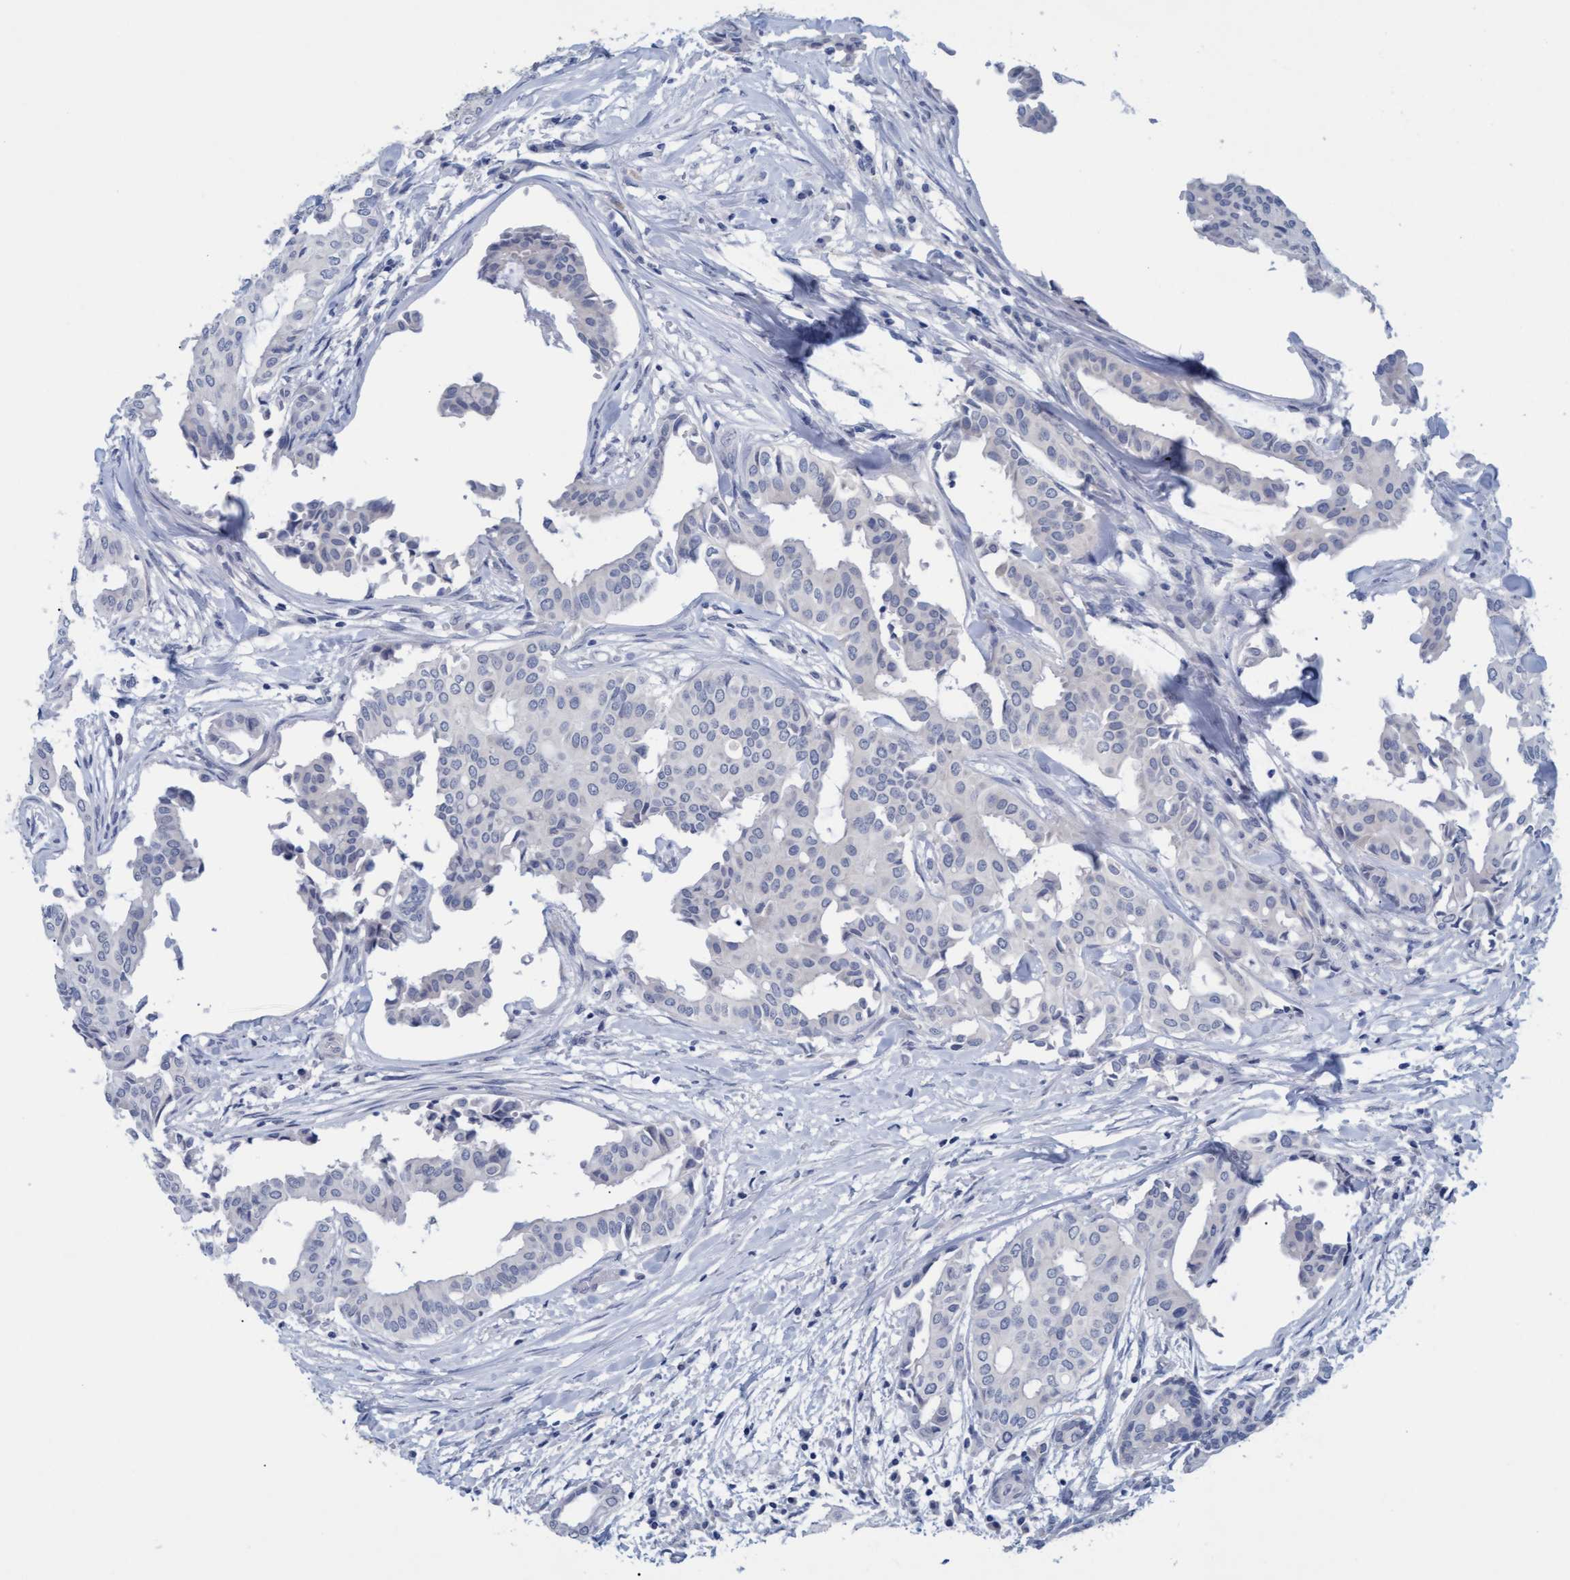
{"staining": {"intensity": "negative", "quantity": "none", "location": "none"}, "tissue": "head and neck cancer", "cell_type": "Tumor cells", "image_type": "cancer", "snomed": [{"axis": "morphology", "description": "Adenocarcinoma, NOS"}, {"axis": "topography", "description": "Salivary gland"}, {"axis": "topography", "description": "Head-Neck"}], "caption": "This micrograph is of head and neck adenocarcinoma stained with immunohistochemistry (IHC) to label a protein in brown with the nuclei are counter-stained blue. There is no expression in tumor cells.", "gene": "SSTR3", "patient": {"sex": "female", "age": 59}}